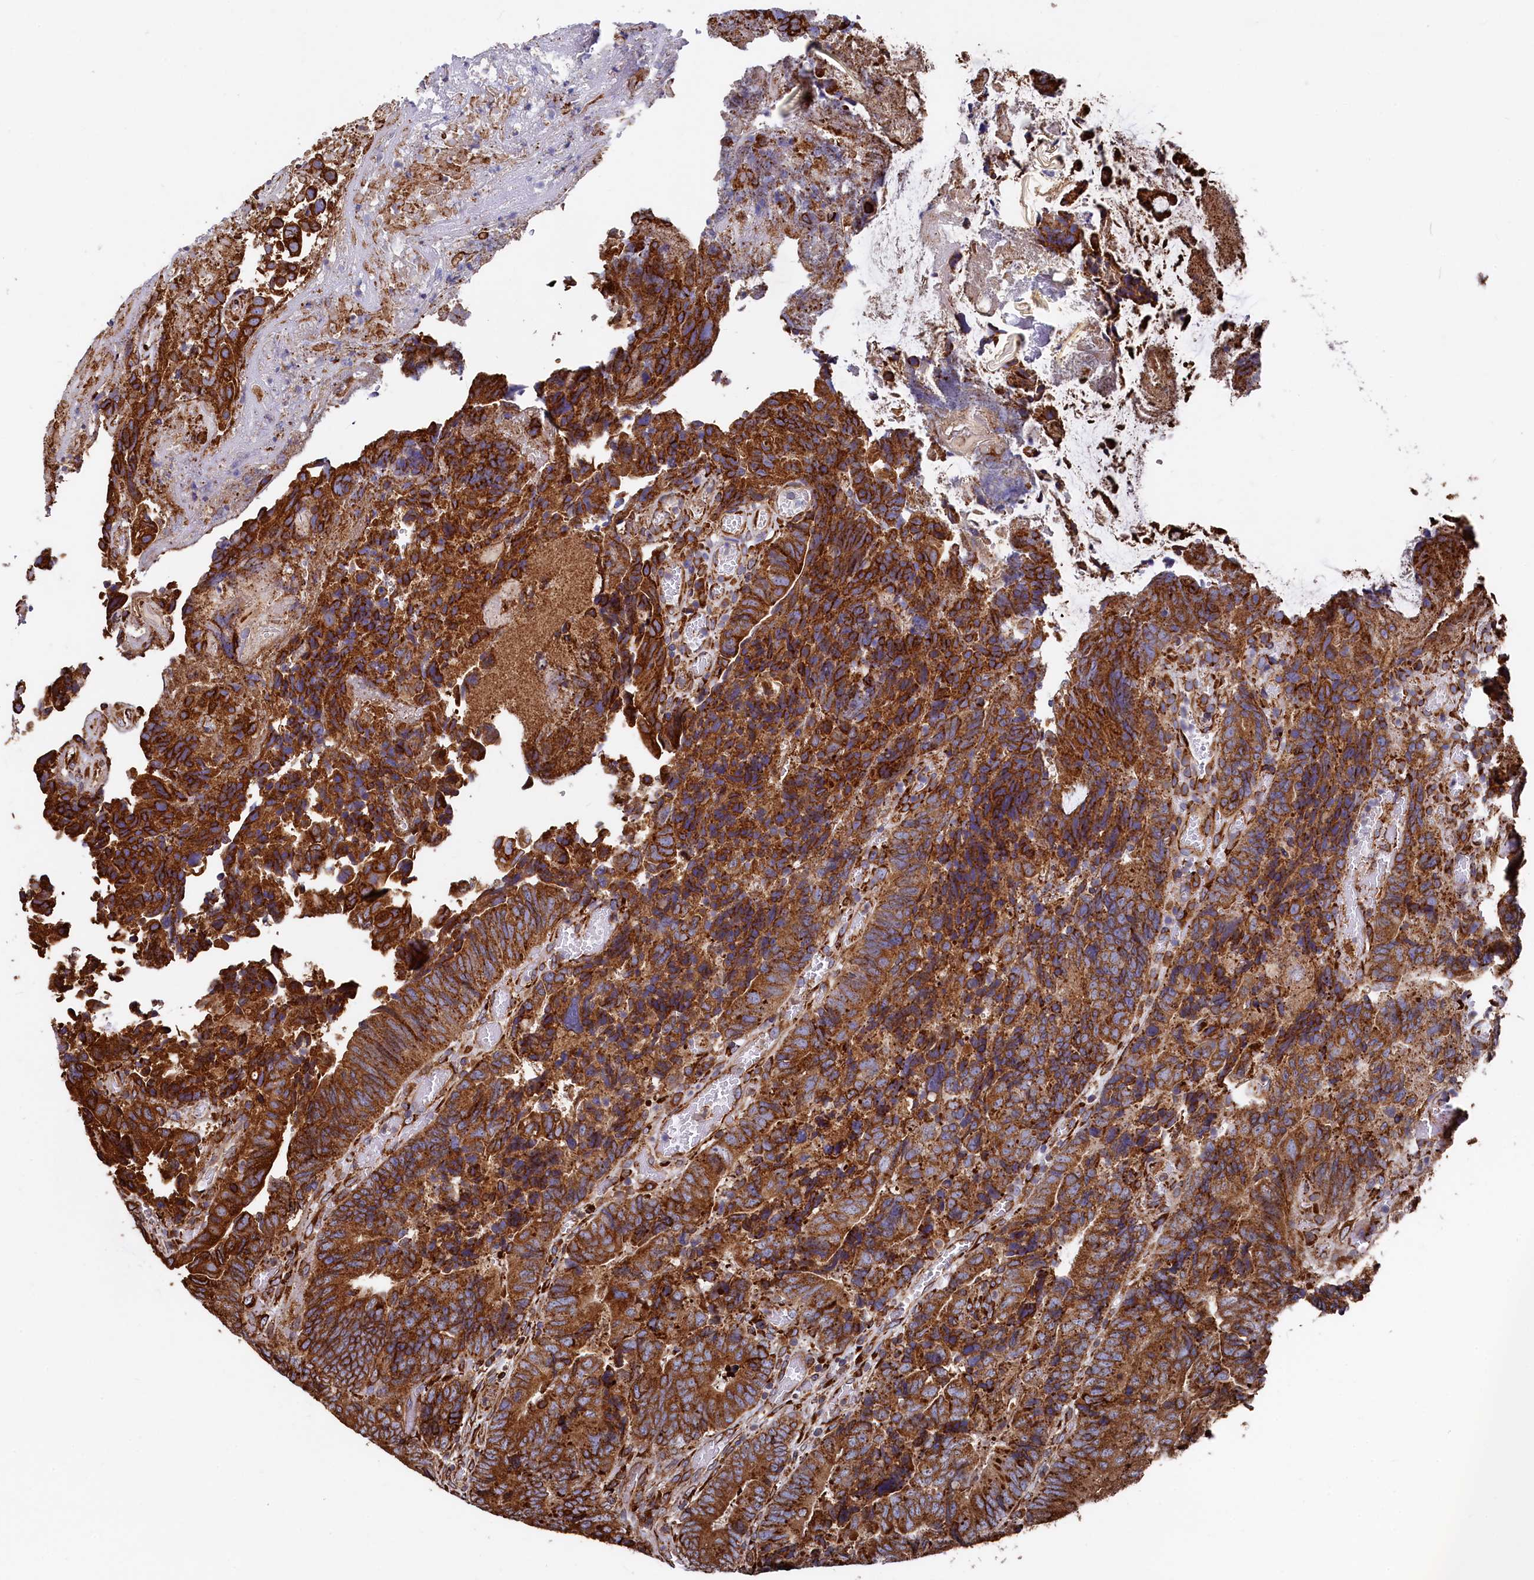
{"staining": {"intensity": "strong", "quantity": ">75%", "location": "cytoplasmic/membranous"}, "tissue": "colorectal cancer", "cell_type": "Tumor cells", "image_type": "cancer", "snomed": [{"axis": "morphology", "description": "Adenocarcinoma, NOS"}, {"axis": "topography", "description": "Colon"}], "caption": "Tumor cells display high levels of strong cytoplasmic/membranous expression in about >75% of cells in colorectal cancer (adenocarcinoma).", "gene": "NEURL1B", "patient": {"sex": "female", "age": 67}}